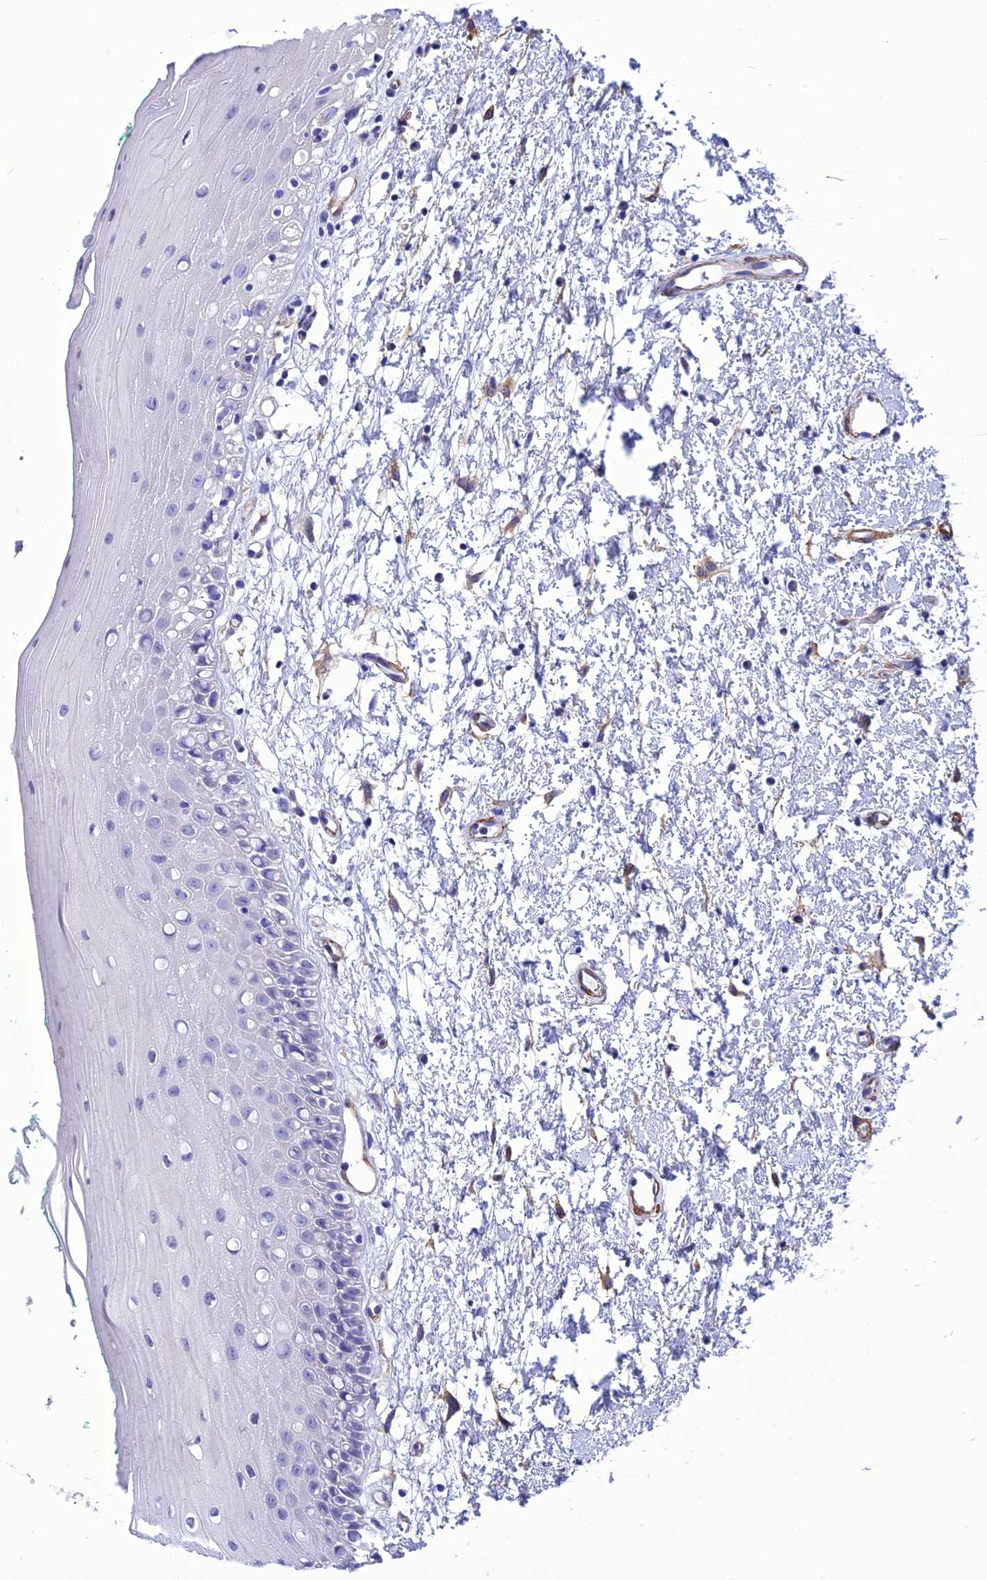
{"staining": {"intensity": "negative", "quantity": "none", "location": "none"}, "tissue": "oral mucosa", "cell_type": "Squamous epithelial cells", "image_type": "normal", "snomed": [{"axis": "morphology", "description": "Normal tissue, NOS"}, {"axis": "topography", "description": "Oral tissue"}], "caption": "High magnification brightfield microscopy of benign oral mucosa stained with DAB (3,3'-diaminobenzidine) (brown) and counterstained with hematoxylin (blue): squamous epithelial cells show no significant staining.", "gene": "NKD1", "patient": {"sex": "female", "age": 70}}